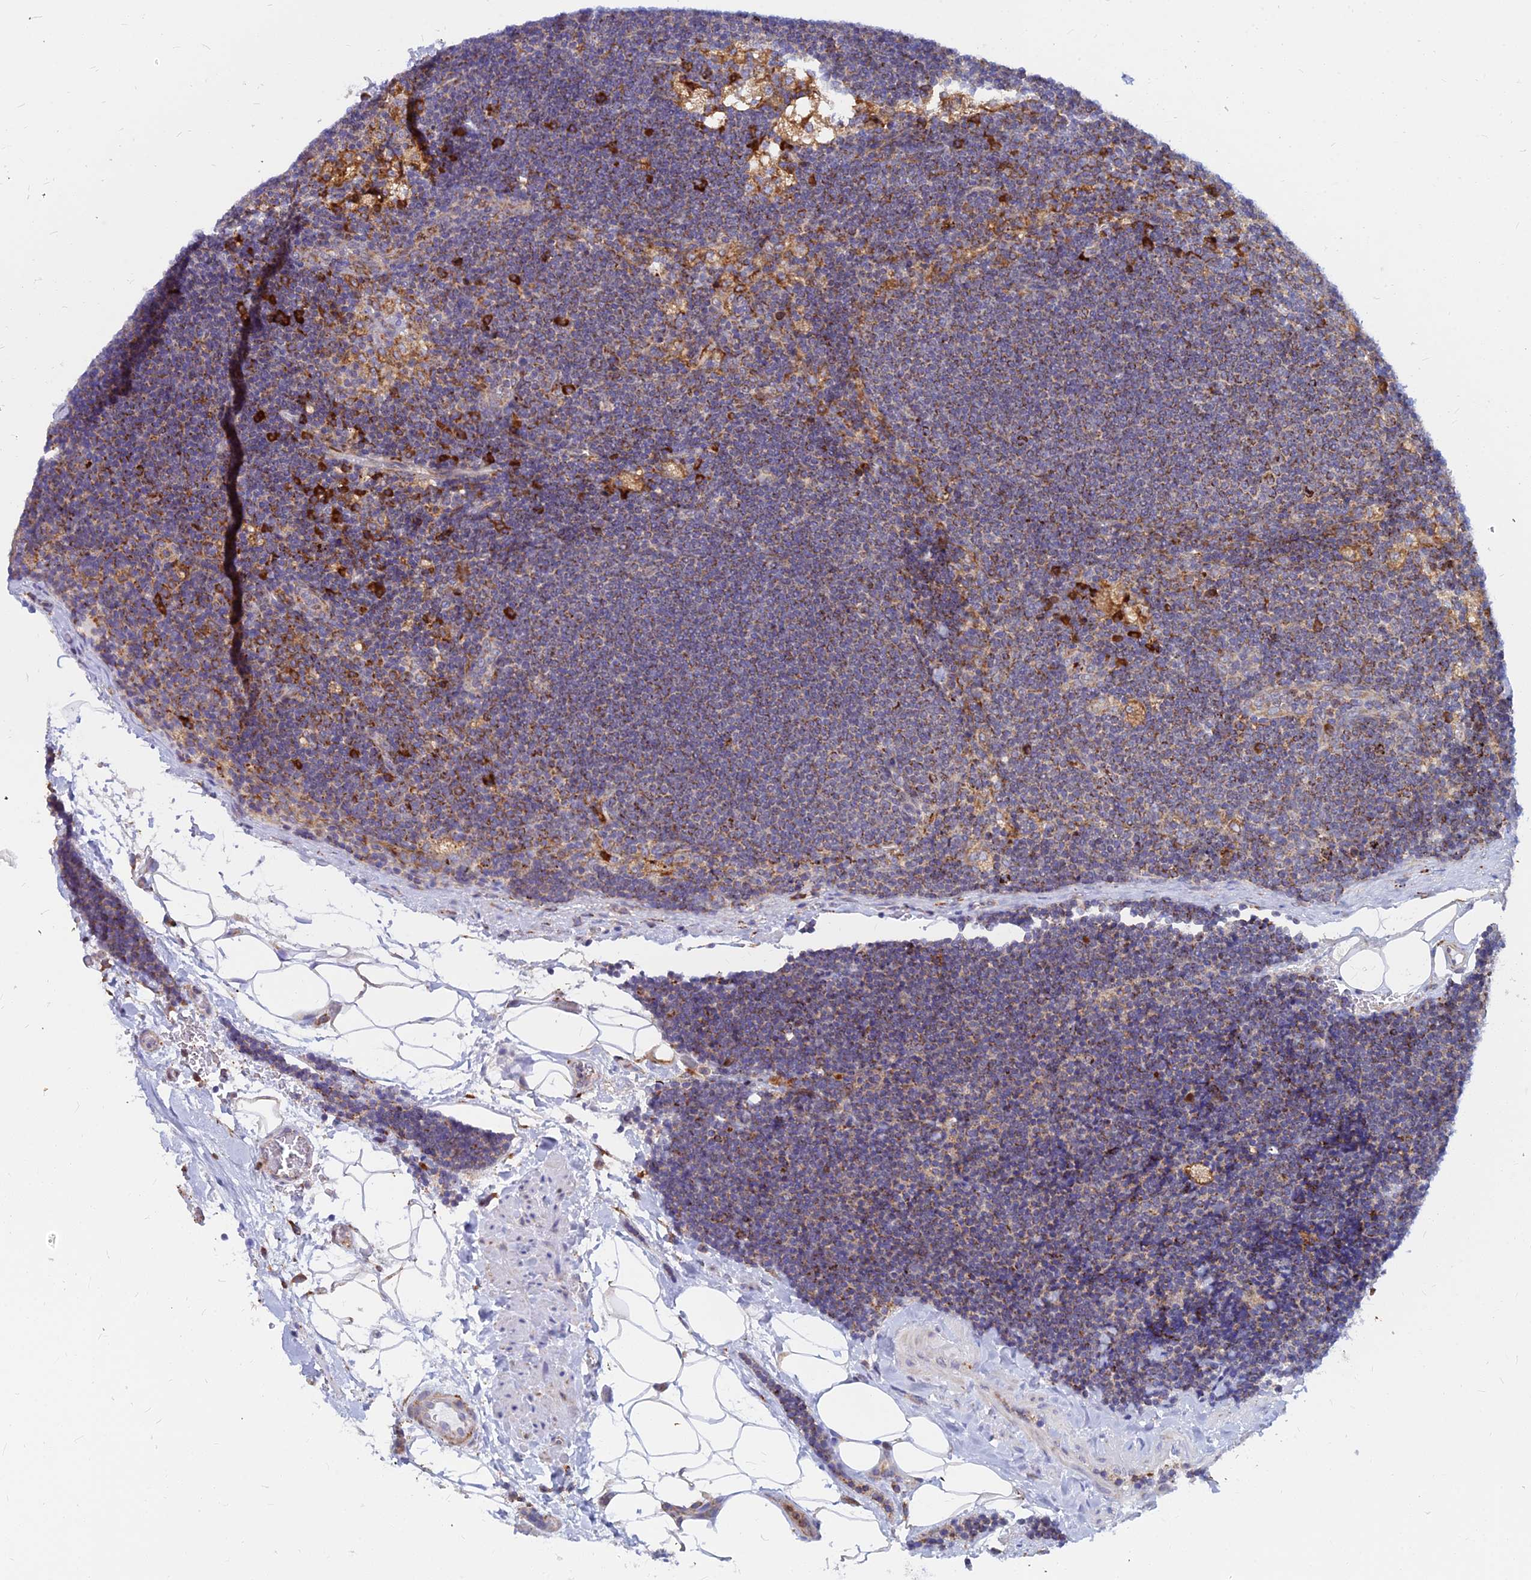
{"staining": {"intensity": "strong", "quantity": "<25%", "location": "cytoplasmic/membranous"}, "tissue": "lymph node", "cell_type": "Germinal center cells", "image_type": "normal", "snomed": [{"axis": "morphology", "description": "Normal tissue, NOS"}, {"axis": "topography", "description": "Lymph node"}], "caption": "This photomicrograph demonstrates immunohistochemistry staining of unremarkable human lymph node, with medium strong cytoplasmic/membranous expression in about <25% of germinal center cells.", "gene": "CCT6A", "patient": {"sex": "male", "age": 24}}